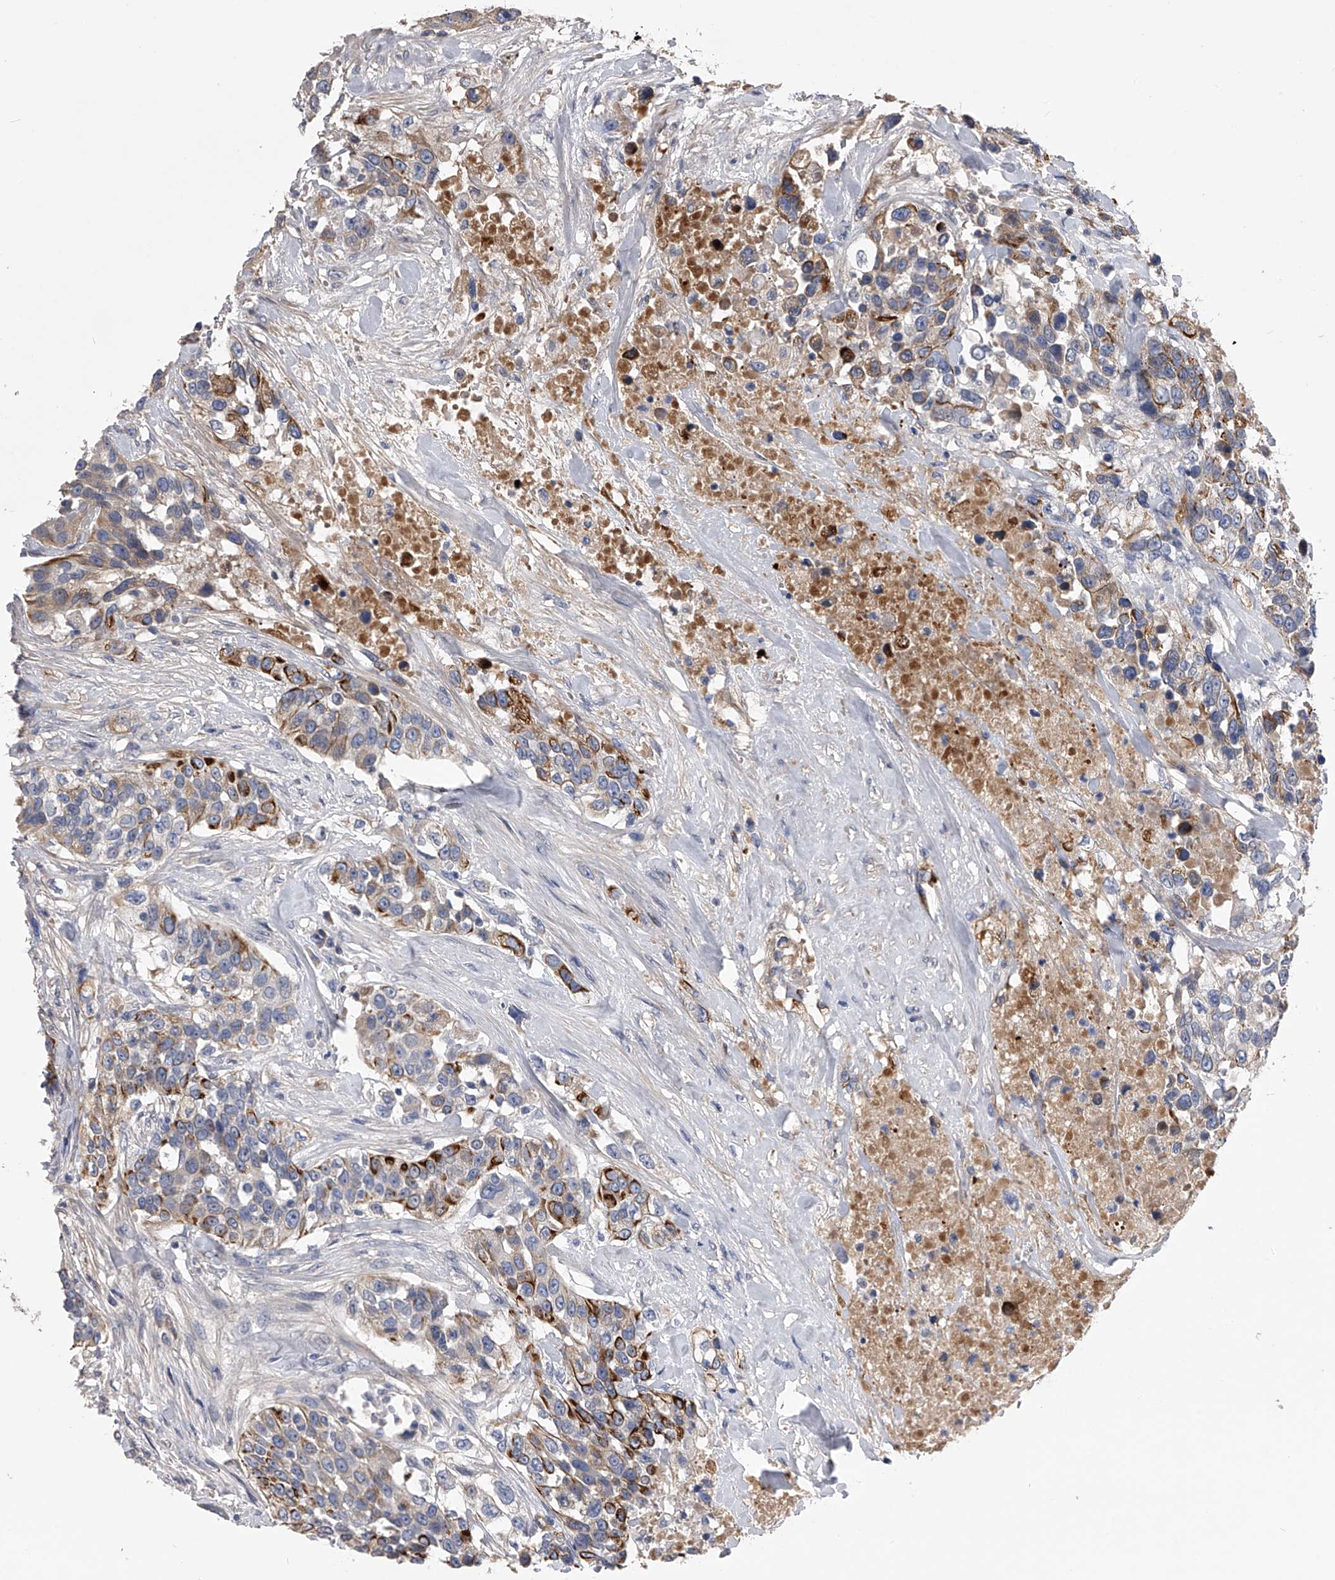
{"staining": {"intensity": "strong", "quantity": "<25%", "location": "cytoplasmic/membranous"}, "tissue": "urothelial cancer", "cell_type": "Tumor cells", "image_type": "cancer", "snomed": [{"axis": "morphology", "description": "Urothelial carcinoma, High grade"}, {"axis": "topography", "description": "Urinary bladder"}], "caption": "Immunohistochemical staining of human urothelial cancer demonstrates medium levels of strong cytoplasmic/membranous positivity in about <25% of tumor cells.", "gene": "MDN1", "patient": {"sex": "female", "age": 80}}